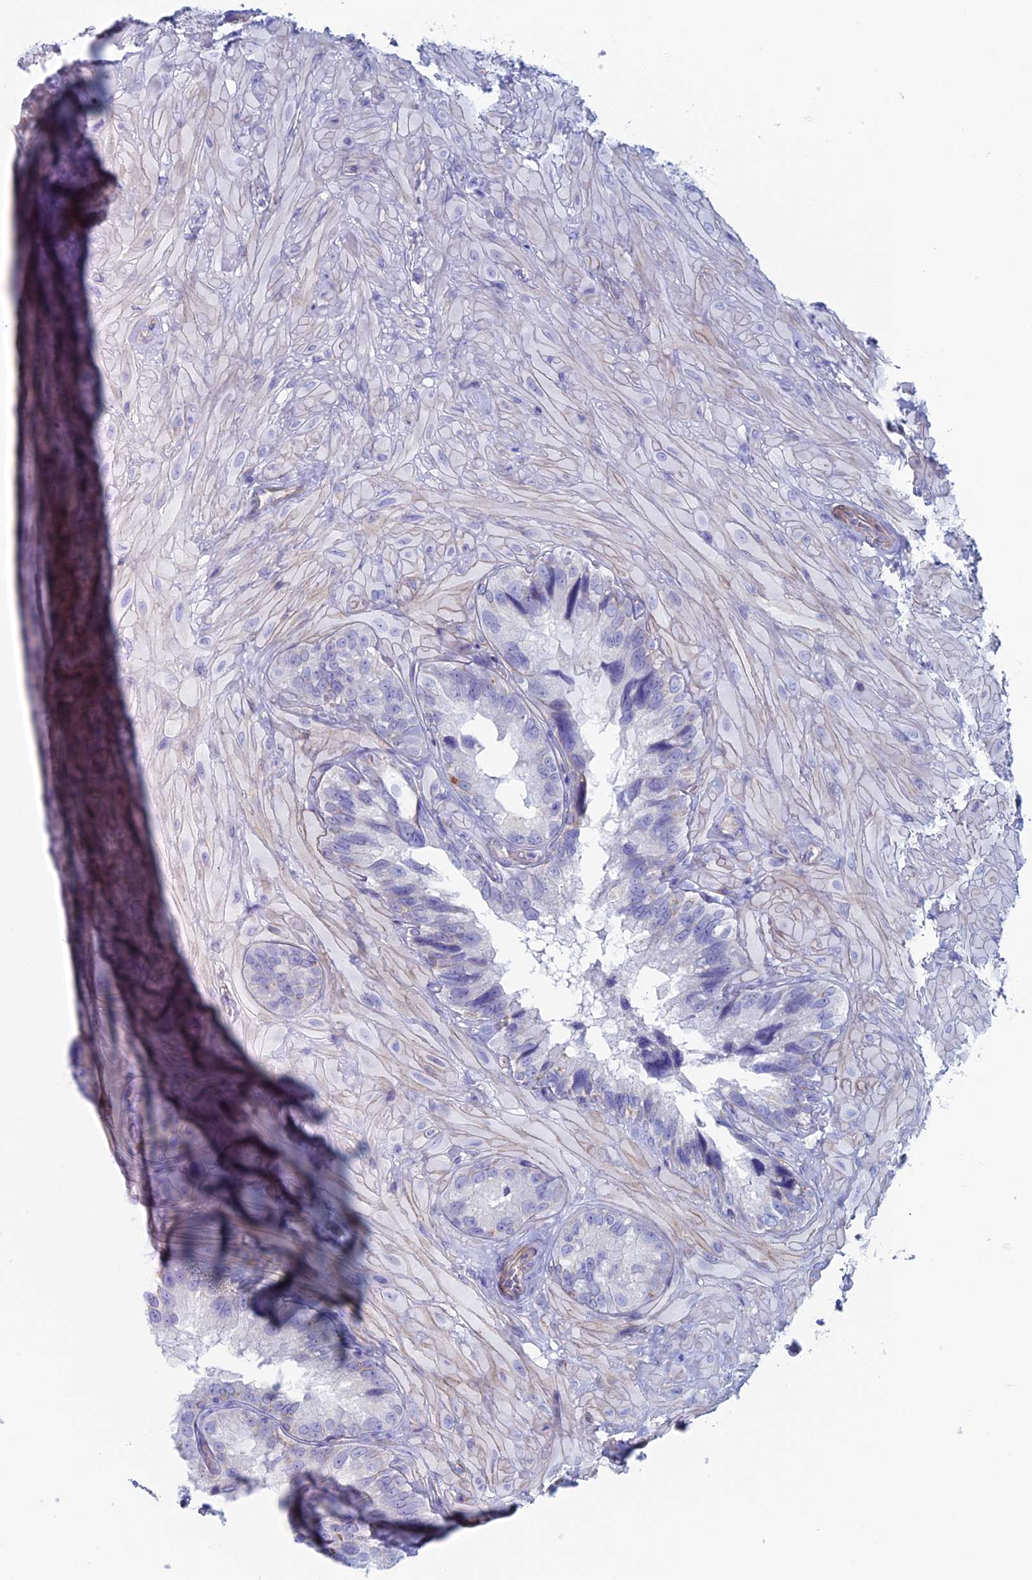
{"staining": {"intensity": "negative", "quantity": "none", "location": "none"}, "tissue": "seminal vesicle", "cell_type": "Glandular cells", "image_type": "normal", "snomed": [{"axis": "morphology", "description": "Normal tissue, NOS"}, {"axis": "topography", "description": "Seminal veicle"}, {"axis": "topography", "description": "Peripheral nerve tissue"}], "caption": "This is an immunohistochemistry (IHC) histopathology image of unremarkable seminal vesicle. There is no expression in glandular cells.", "gene": "MAGEB6", "patient": {"sex": "male", "age": 67}}